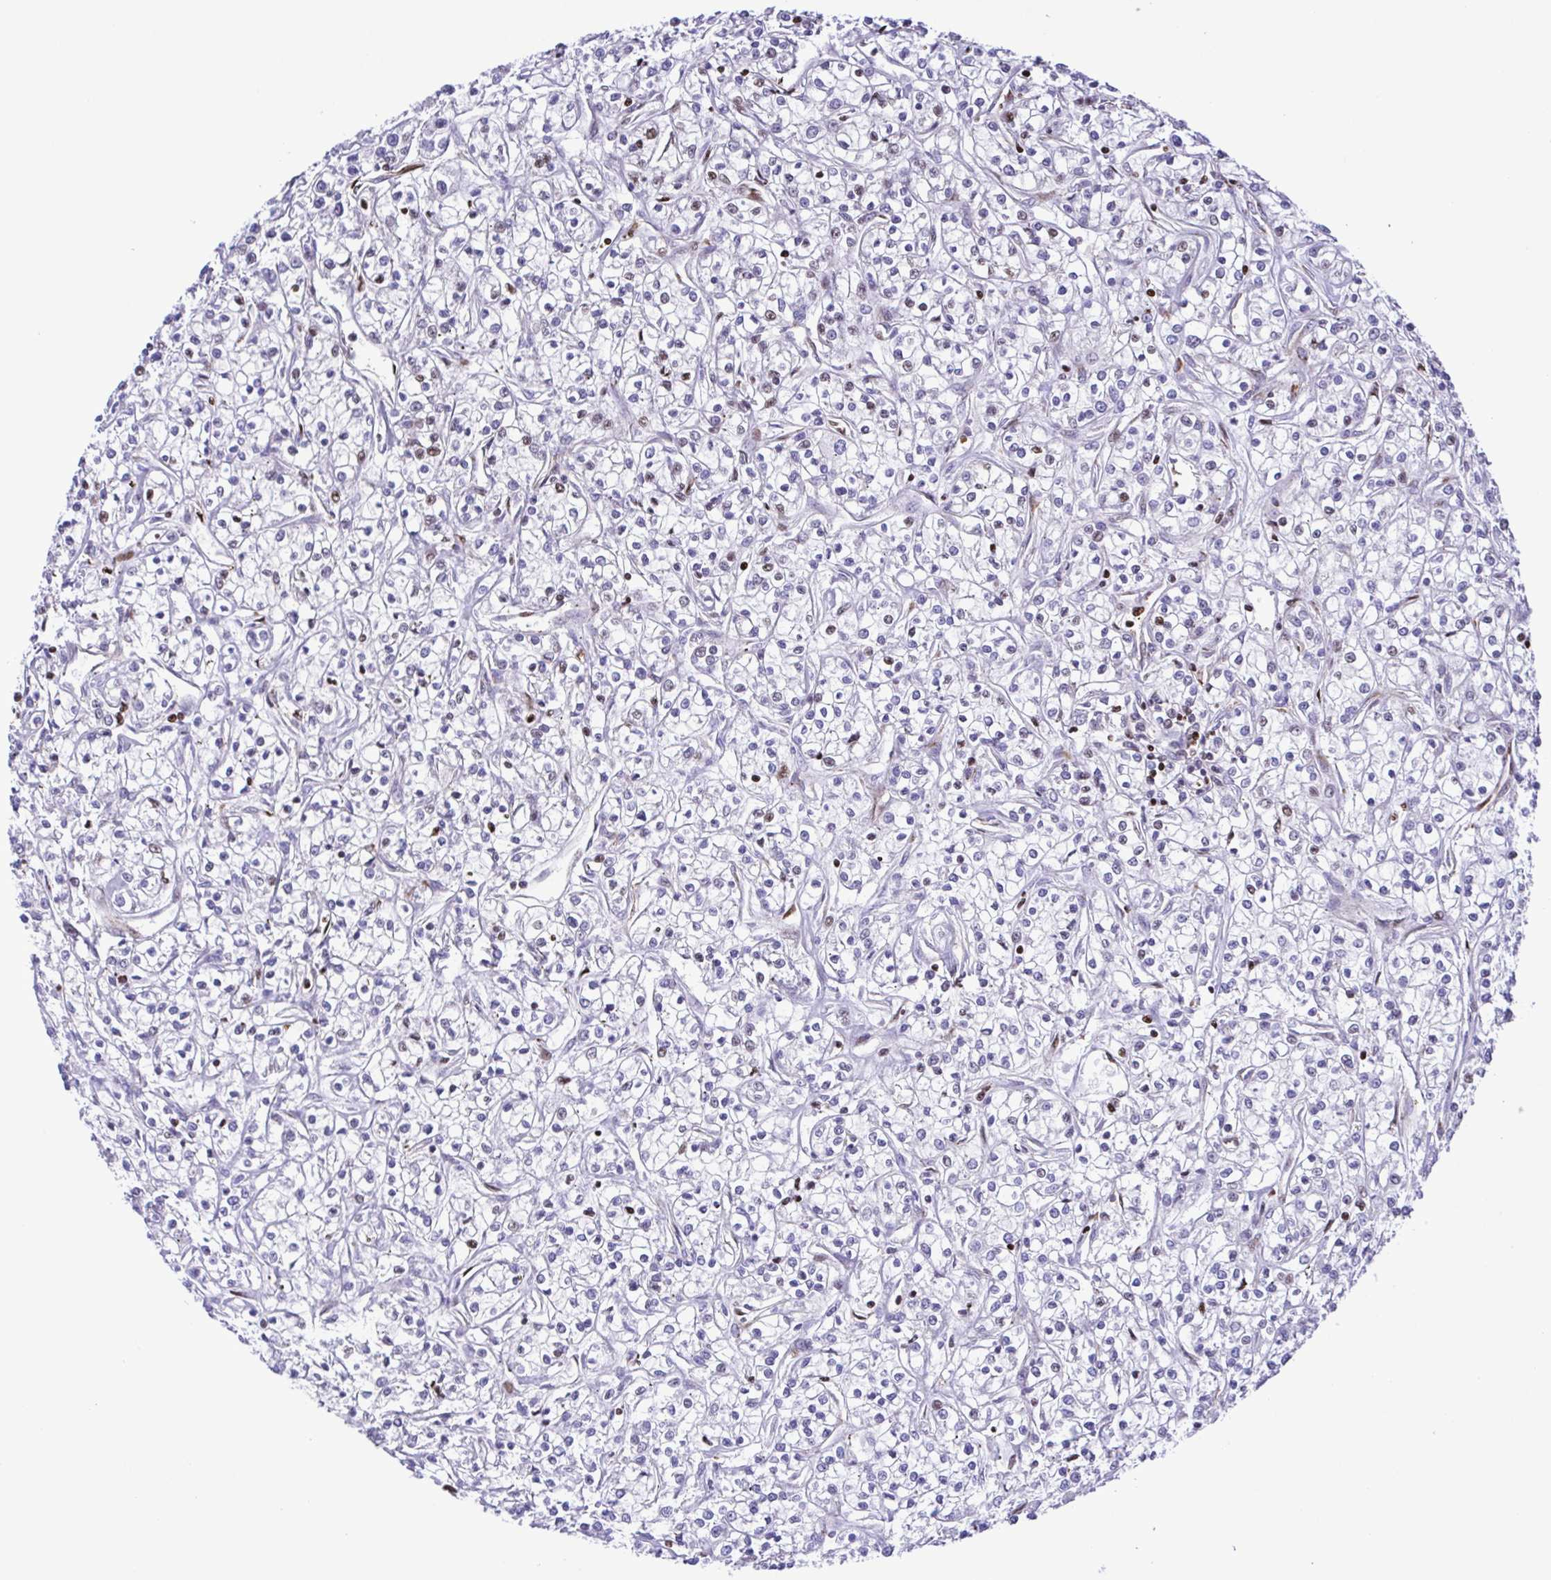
{"staining": {"intensity": "negative", "quantity": "none", "location": "none"}, "tissue": "renal cancer", "cell_type": "Tumor cells", "image_type": "cancer", "snomed": [{"axis": "morphology", "description": "Adenocarcinoma, NOS"}, {"axis": "topography", "description": "Kidney"}], "caption": "Protein analysis of adenocarcinoma (renal) demonstrates no significant staining in tumor cells.", "gene": "FLT1", "patient": {"sex": "female", "age": 59}}